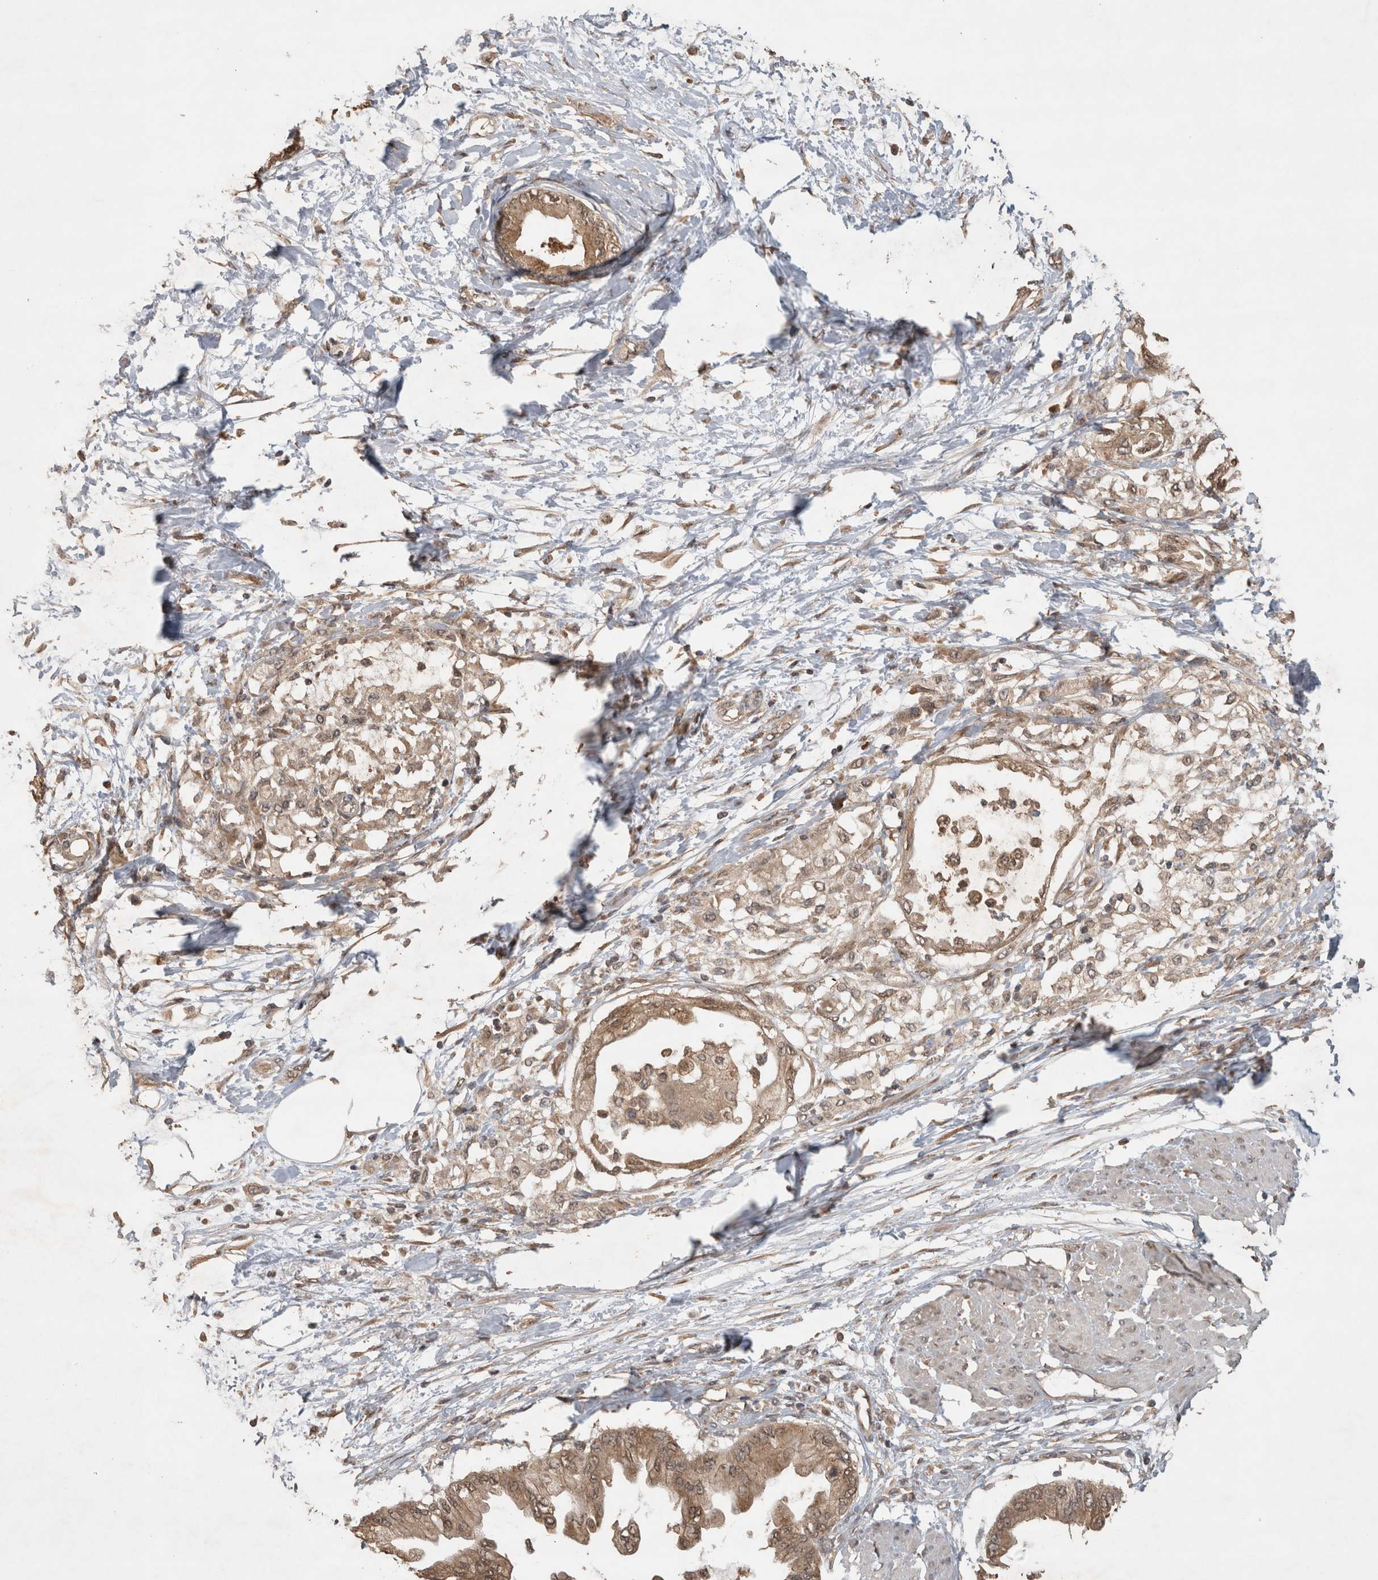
{"staining": {"intensity": "moderate", "quantity": ">75%", "location": "cytoplasmic/membranous,nuclear"}, "tissue": "pancreatic cancer", "cell_type": "Tumor cells", "image_type": "cancer", "snomed": [{"axis": "morphology", "description": "Normal tissue, NOS"}, {"axis": "morphology", "description": "Adenocarcinoma, NOS"}, {"axis": "topography", "description": "Pancreas"}, {"axis": "topography", "description": "Duodenum"}], "caption": "Immunohistochemistry (IHC) of adenocarcinoma (pancreatic) reveals medium levels of moderate cytoplasmic/membranous and nuclear staining in approximately >75% of tumor cells. (Brightfield microscopy of DAB IHC at high magnification).", "gene": "OTUD7B", "patient": {"sex": "female", "age": 60}}